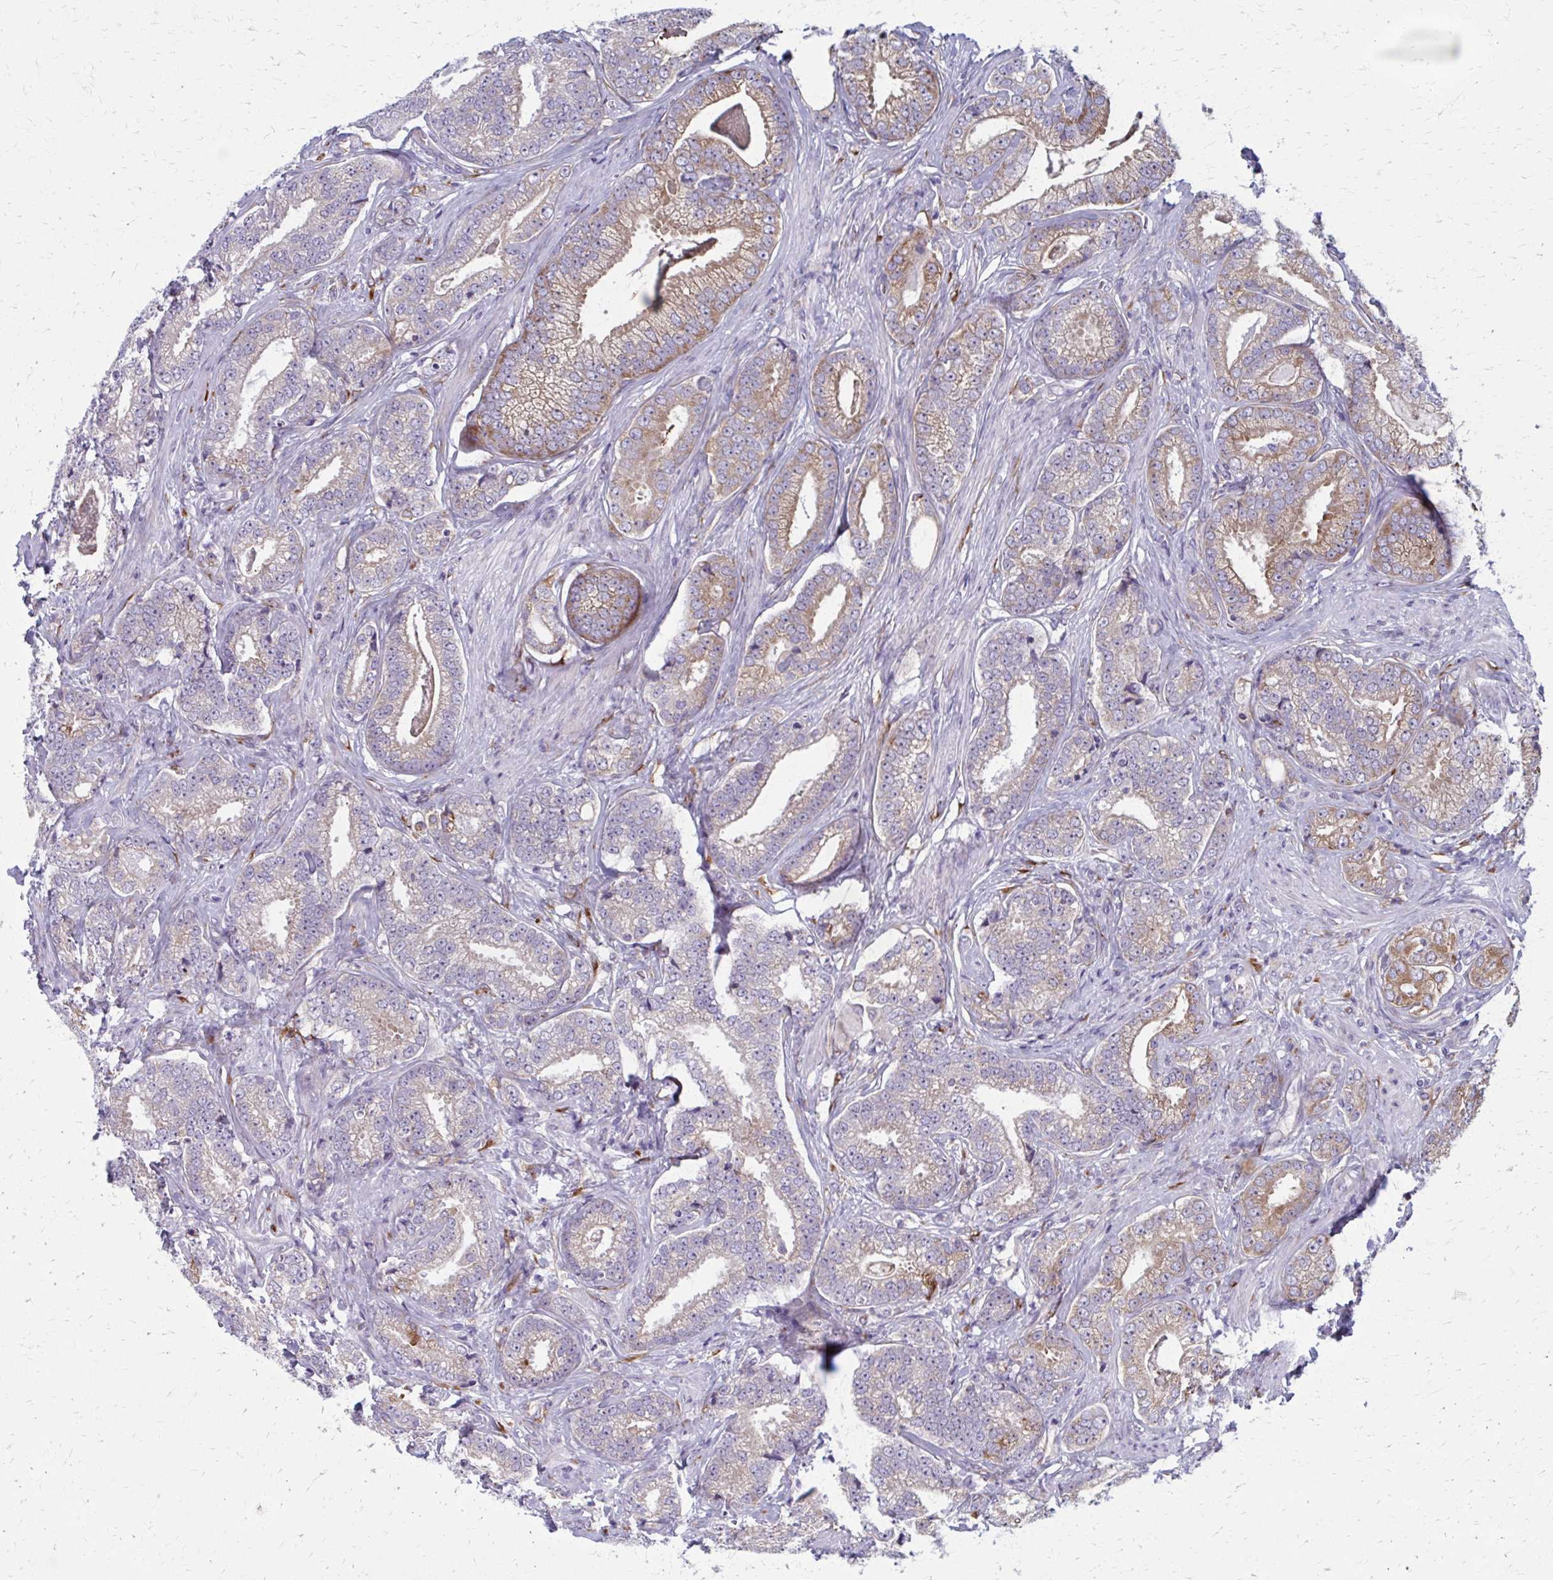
{"staining": {"intensity": "moderate", "quantity": "25%-75%", "location": "cytoplasmic/membranous"}, "tissue": "prostate cancer", "cell_type": "Tumor cells", "image_type": "cancer", "snomed": [{"axis": "morphology", "description": "Adenocarcinoma, Low grade"}, {"axis": "topography", "description": "Prostate"}], "caption": "Prostate adenocarcinoma (low-grade) stained with DAB immunohistochemistry (IHC) exhibits medium levels of moderate cytoplasmic/membranous expression in about 25%-75% of tumor cells.", "gene": "SPATS2L", "patient": {"sex": "male", "age": 63}}